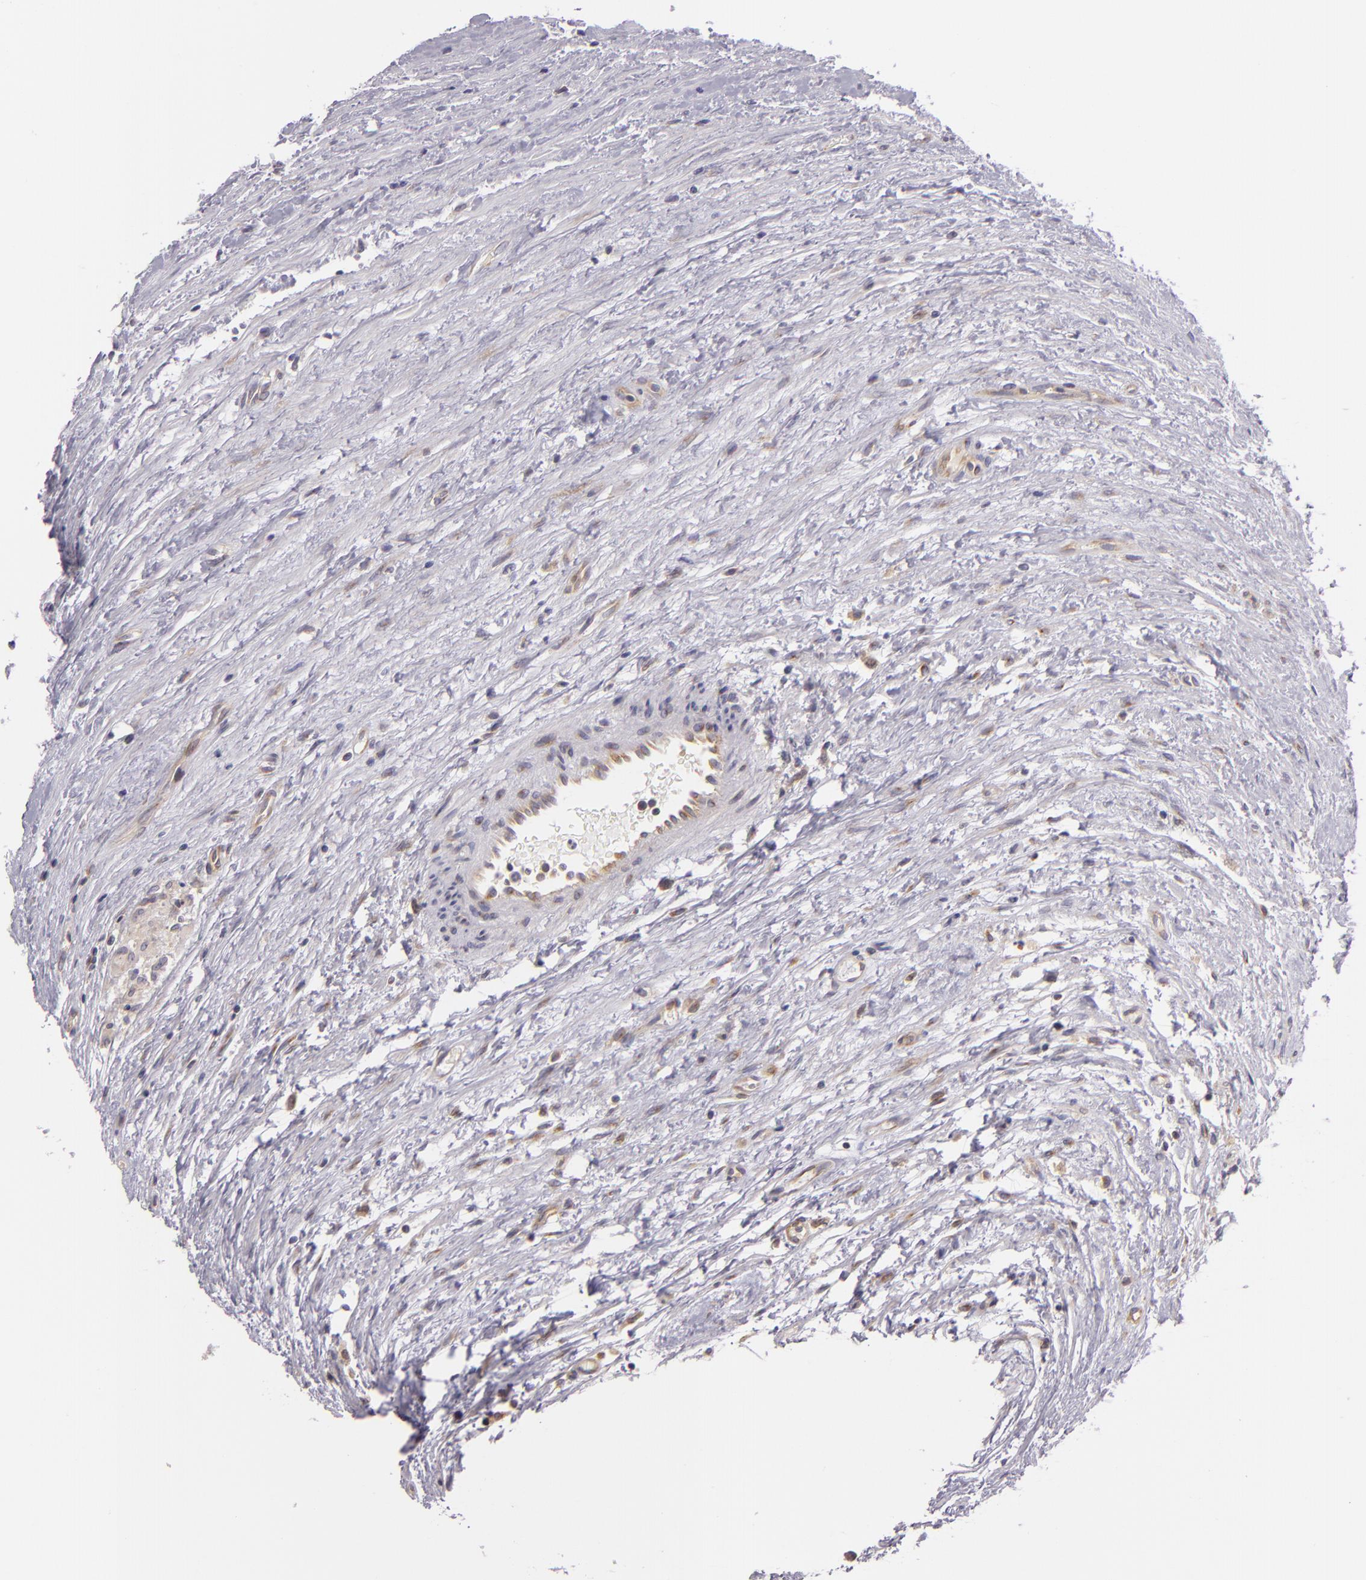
{"staining": {"intensity": "moderate", "quantity": "25%-75%", "location": "cytoplasmic/membranous"}, "tissue": "testis cancer", "cell_type": "Tumor cells", "image_type": "cancer", "snomed": [{"axis": "morphology", "description": "Seminoma, NOS"}, {"axis": "topography", "description": "Testis"}], "caption": "Protein staining exhibits moderate cytoplasmic/membranous positivity in approximately 25%-75% of tumor cells in seminoma (testis). Ihc stains the protein in brown and the nuclei are stained blue.", "gene": "UPF3B", "patient": {"sex": "male", "age": 43}}